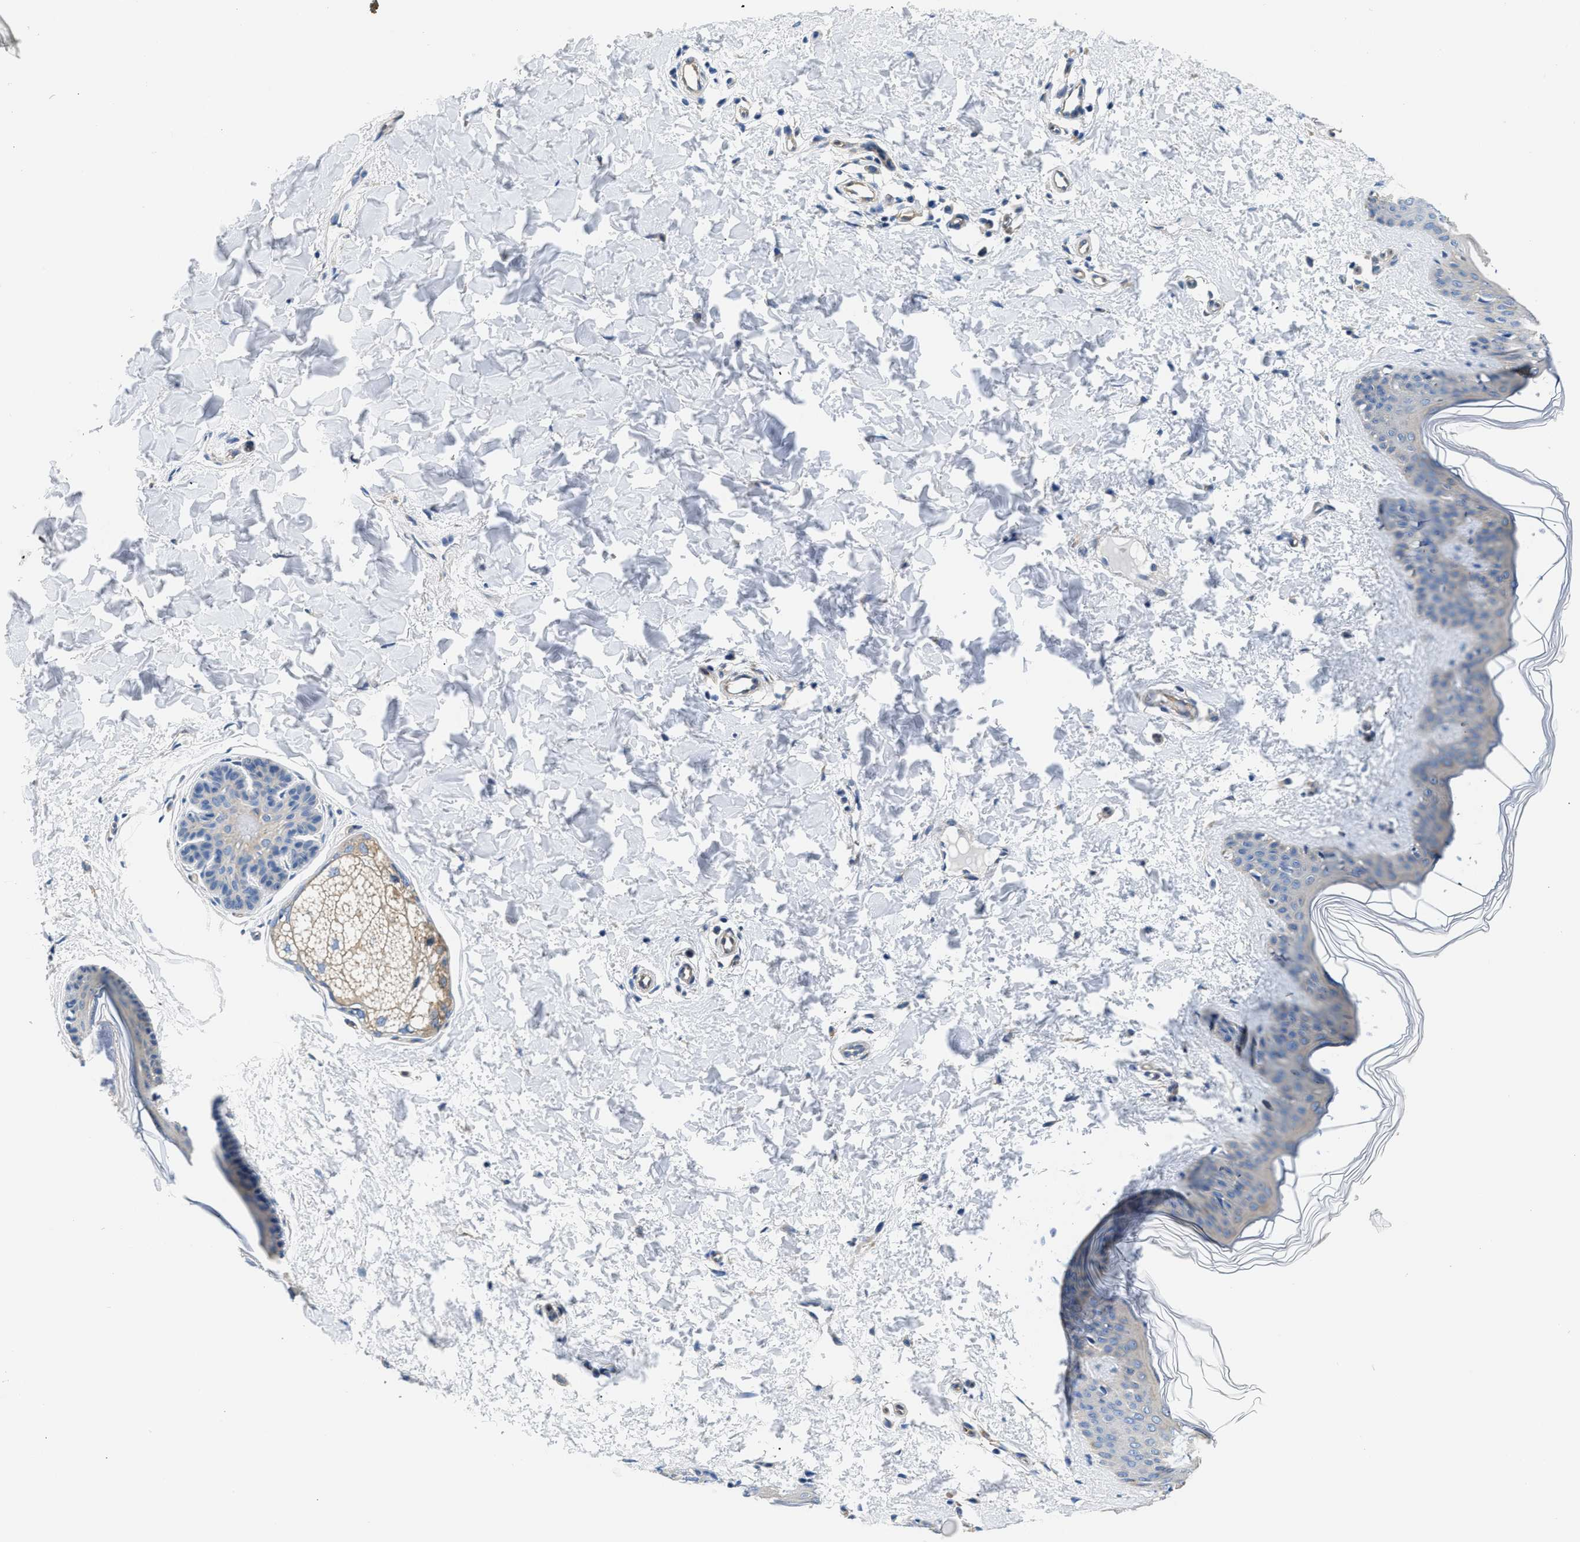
{"staining": {"intensity": "negative", "quantity": "none", "location": "none"}, "tissue": "skin", "cell_type": "Fibroblasts", "image_type": "normal", "snomed": [{"axis": "morphology", "description": "Normal tissue, NOS"}, {"axis": "topography", "description": "Skin"}], "caption": "Immunohistochemistry micrograph of normal skin: human skin stained with DAB reveals no significant protein positivity in fibroblasts.", "gene": "CSDE1", "patient": {"sex": "female", "age": 17}}